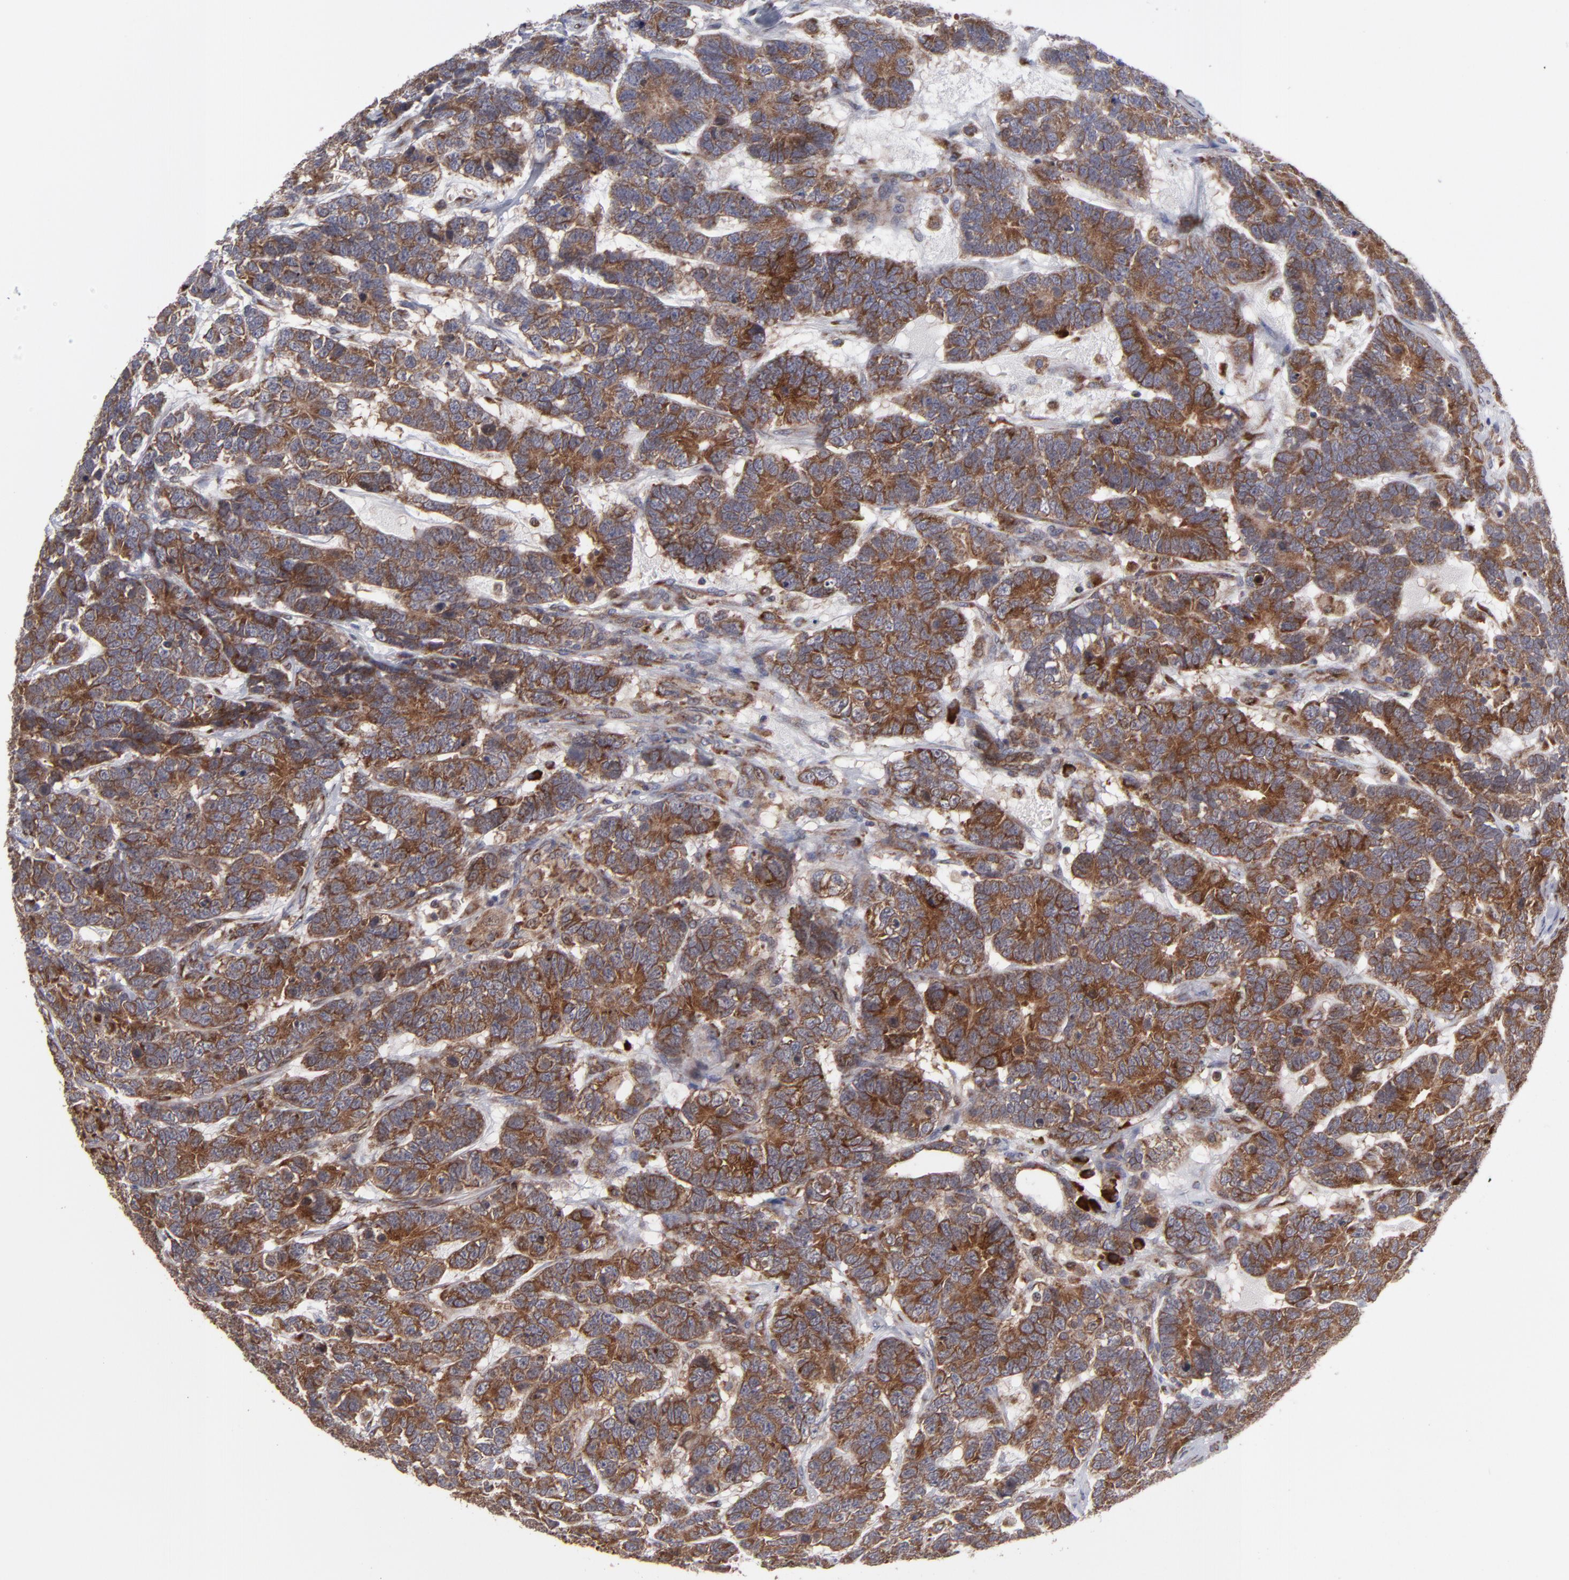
{"staining": {"intensity": "moderate", "quantity": ">75%", "location": "cytoplasmic/membranous"}, "tissue": "testis cancer", "cell_type": "Tumor cells", "image_type": "cancer", "snomed": [{"axis": "morphology", "description": "Carcinoma, Embryonal, NOS"}, {"axis": "topography", "description": "Testis"}], "caption": "An immunohistochemistry (IHC) image of neoplastic tissue is shown. Protein staining in brown highlights moderate cytoplasmic/membranous positivity in embryonal carcinoma (testis) within tumor cells. The staining was performed using DAB (3,3'-diaminobenzidine), with brown indicating positive protein expression. Nuclei are stained blue with hematoxylin.", "gene": "SND1", "patient": {"sex": "male", "age": 26}}